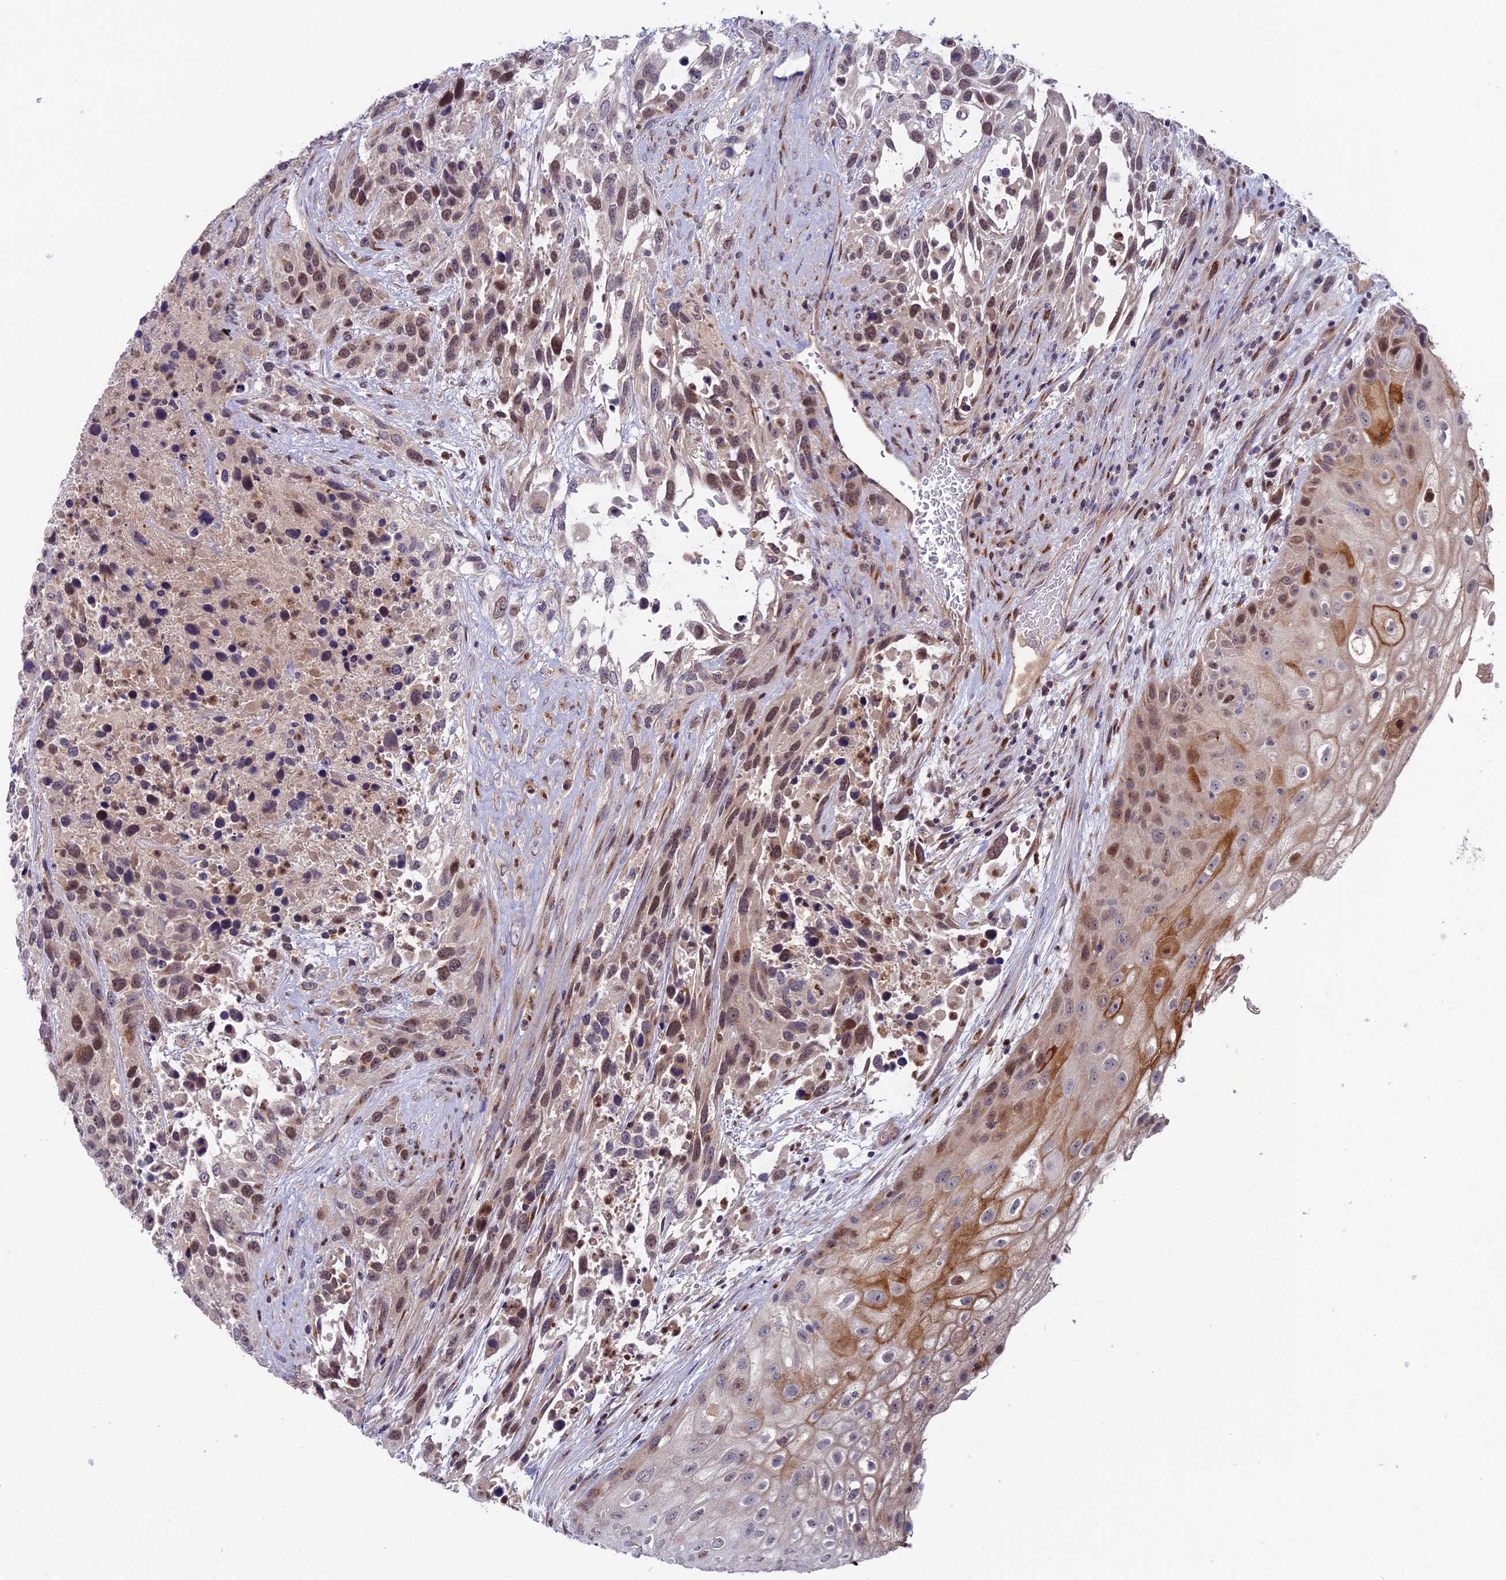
{"staining": {"intensity": "moderate", "quantity": ">75%", "location": "nuclear"}, "tissue": "urothelial cancer", "cell_type": "Tumor cells", "image_type": "cancer", "snomed": [{"axis": "morphology", "description": "Urothelial carcinoma, High grade"}, {"axis": "topography", "description": "Urinary bladder"}], "caption": "The histopathology image demonstrates immunohistochemical staining of high-grade urothelial carcinoma. There is moderate nuclear positivity is present in about >75% of tumor cells. The staining is performed using DAB (3,3'-diaminobenzidine) brown chromogen to label protein expression. The nuclei are counter-stained blue using hematoxylin.", "gene": "LIG1", "patient": {"sex": "female", "age": 70}}